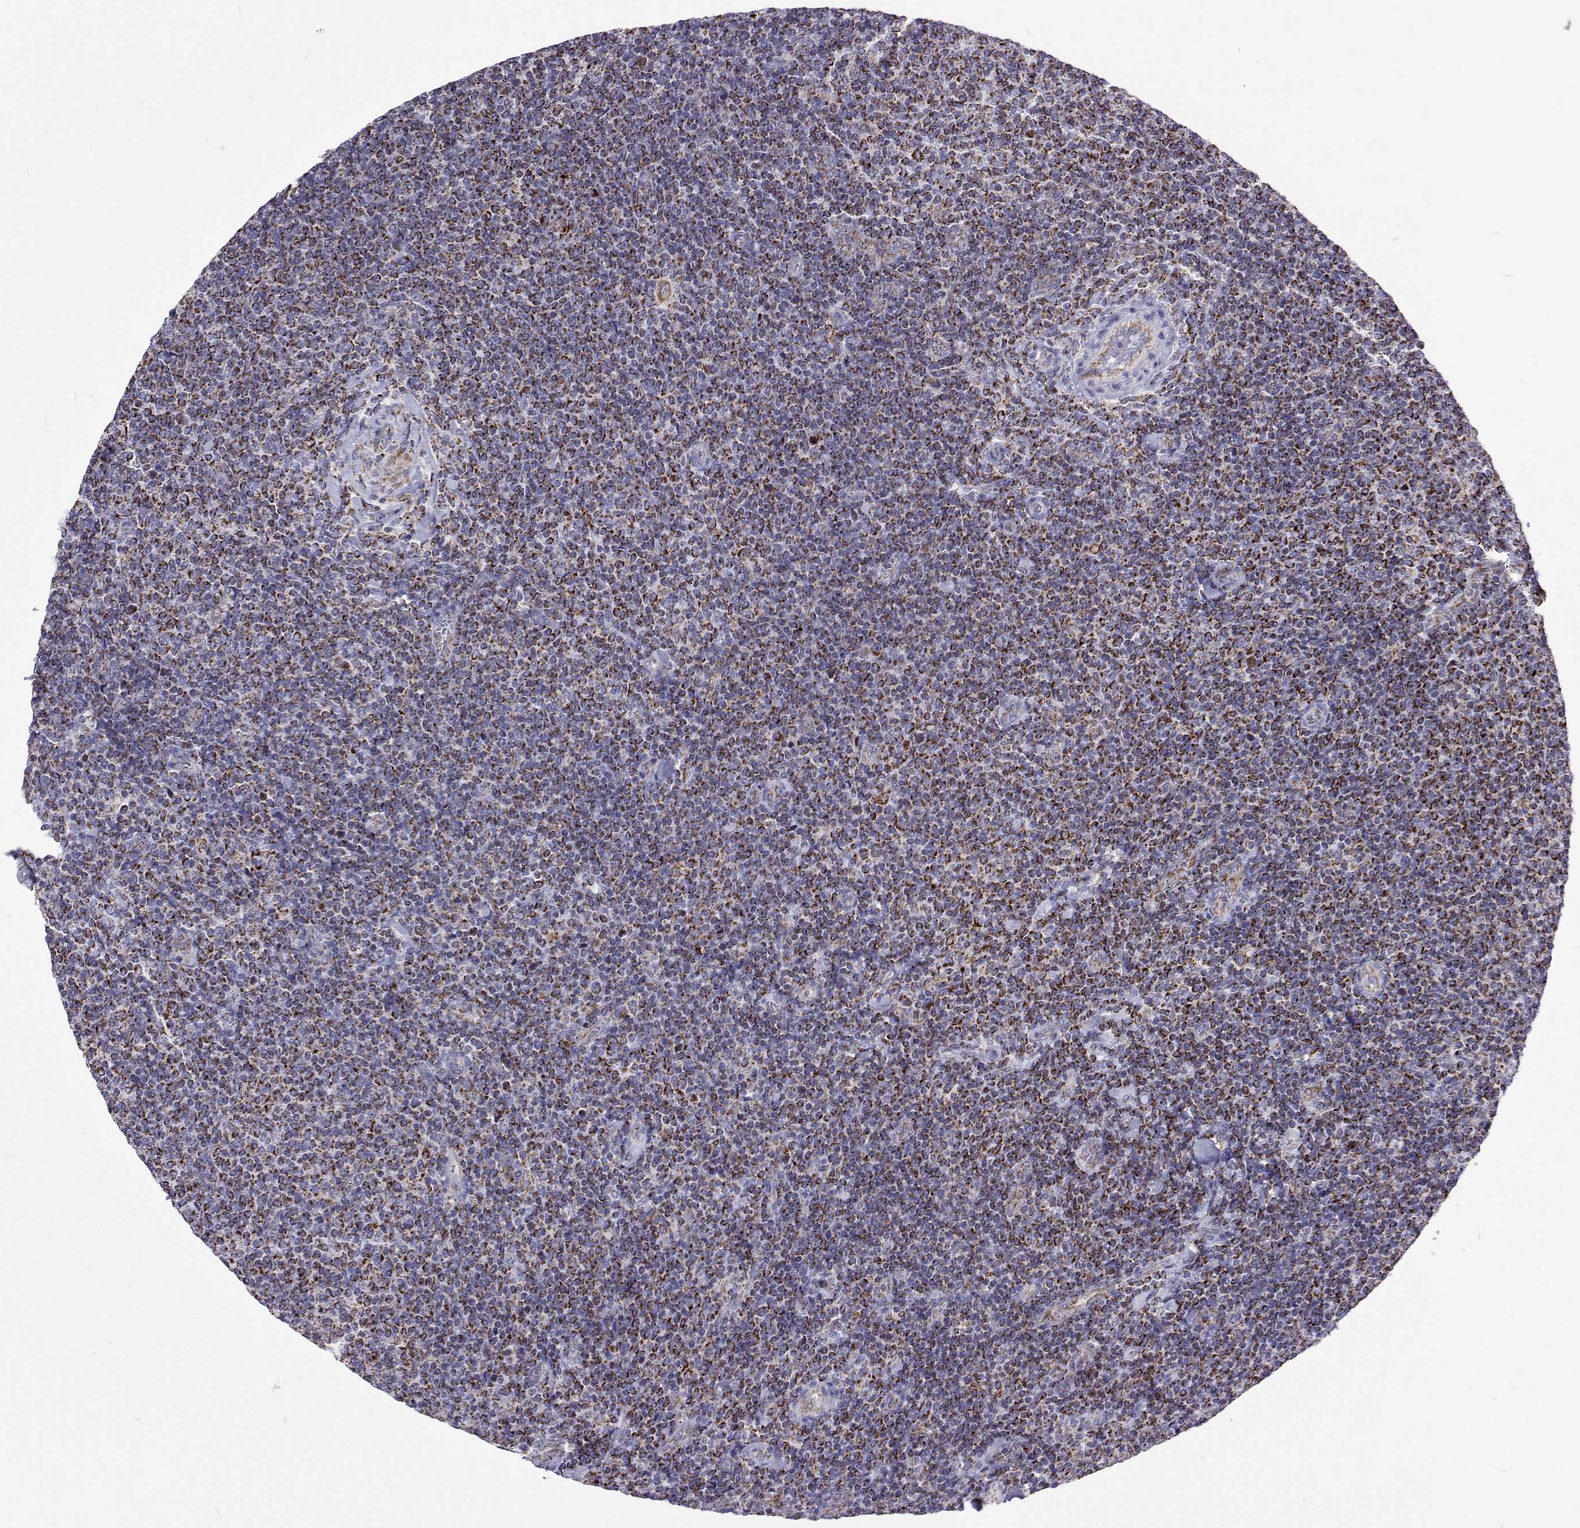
{"staining": {"intensity": "strong", "quantity": "25%-75%", "location": "cytoplasmic/membranous"}, "tissue": "lymphoma", "cell_type": "Tumor cells", "image_type": "cancer", "snomed": [{"axis": "morphology", "description": "Malignant lymphoma, non-Hodgkin's type, Low grade"}, {"axis": "topography", "description": "Lymph node"}], "caption": "Protein staining demonstrates strong cytoplasmic/membranous positivity in approximately 25%-75% of tumor cells in low-grade malignant lymphoma, non-Hodgkin's type.", "gene": "MCCC2", "patient": {"sex": "male", "age": 52}}